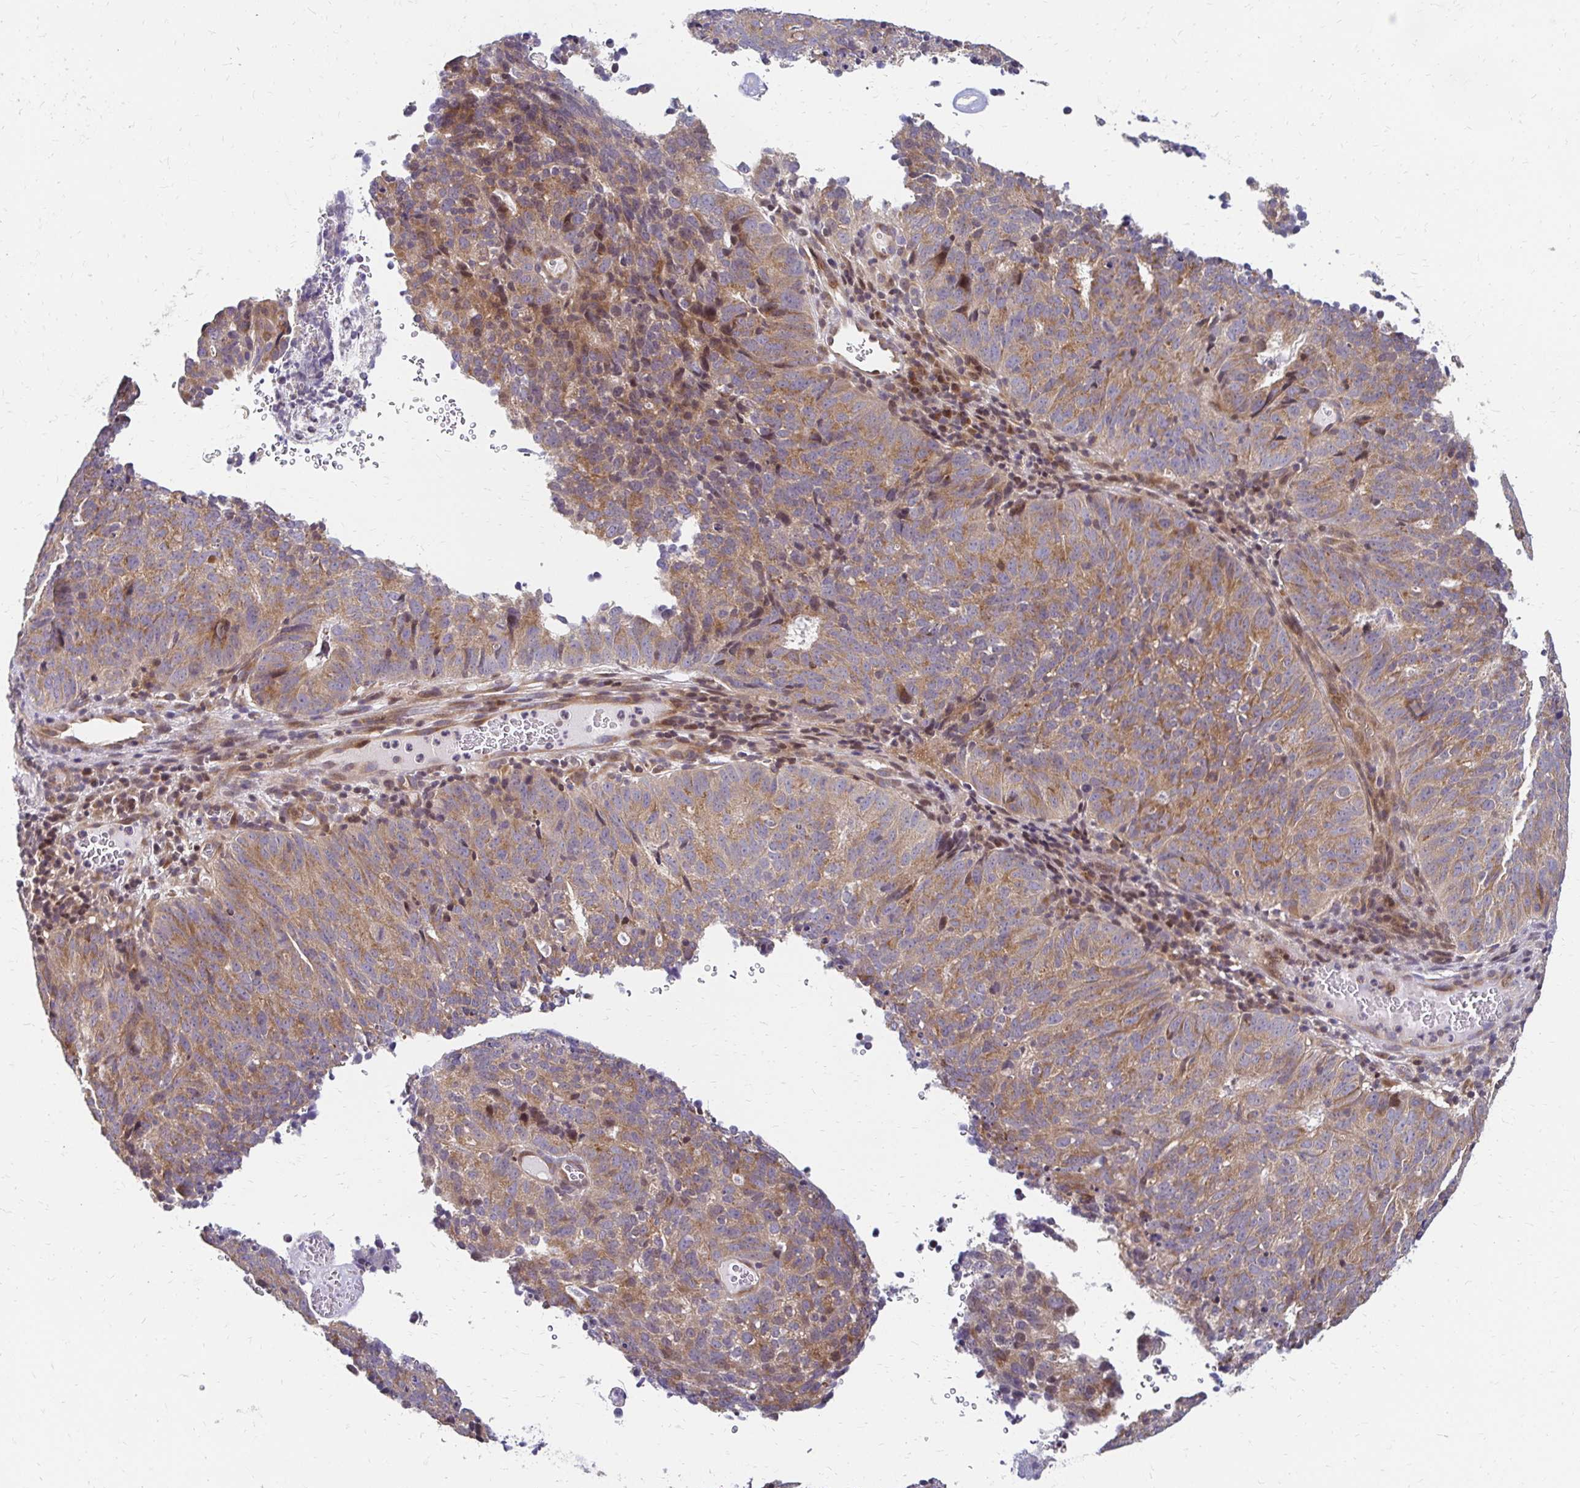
{"staining": {"intensity": "moderate", "quantity": ">75%", "location": "cytoplasmic/membranous"}, "tissue": "cervical cancer", "cell_type": "Tumor cells", "image_type": "cancer", "snomed": [{"axis": "morphology", "description": "Adenocarcinoma, NOS"}, {"axis": "topography", "description": "Cervix"}], "caption": "An image of human adenocarcinoma (cervical) stained for a protein reveals moderate cytoplasmic/membranous brown staining in tumor cells.", "gene": "CBX7", "patient": {"sex": "female", "age": 38}}